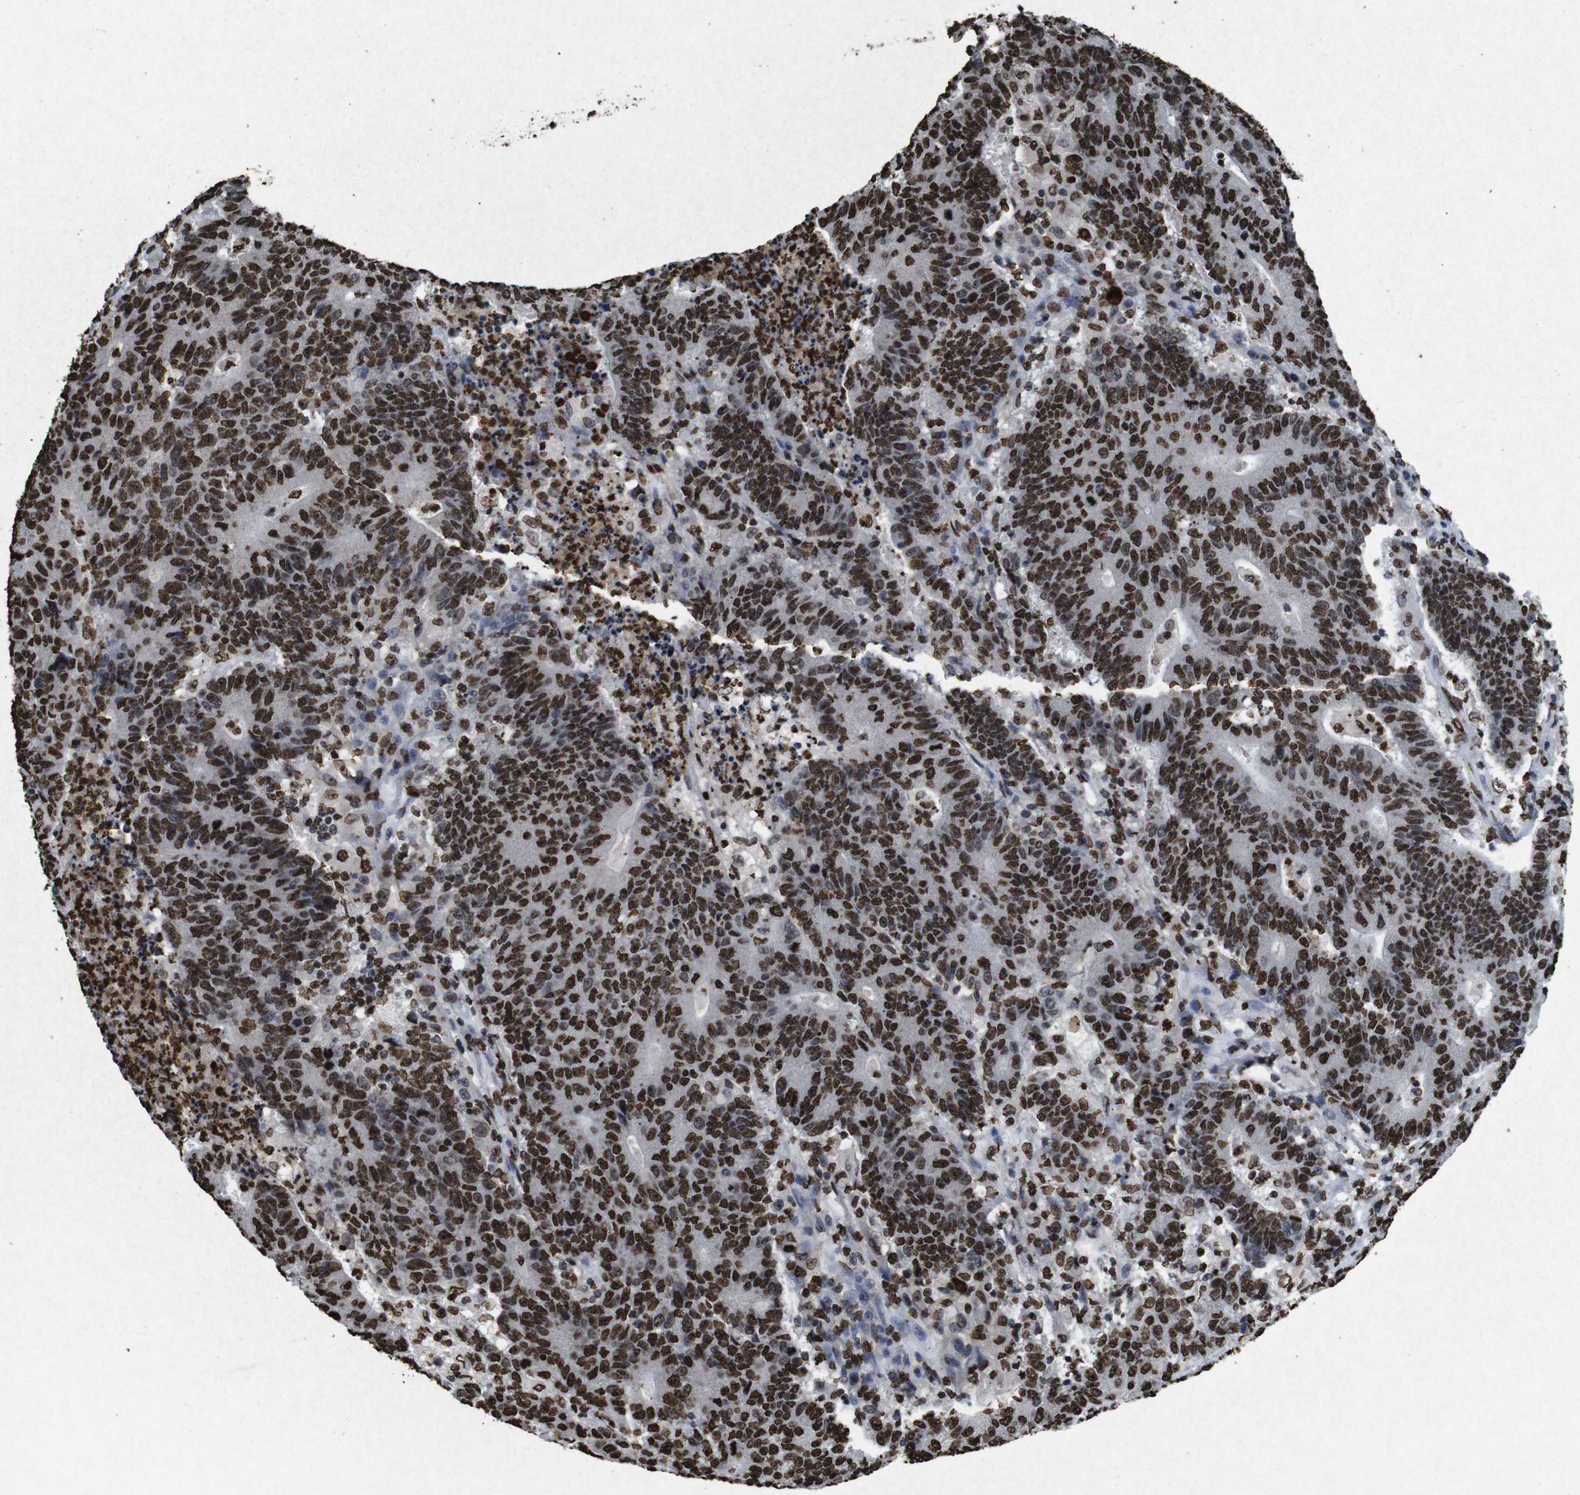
{"staining": {"intensity": "strong", "quantity": ">75%", "location": "nuclear"}, "tissue": "colorectal cancer", "cell_type": "Tumor cells", "image_type": "cancer", "snomed": [{"axis": "morphology", "description": "Normal tissue, NOS"}, {"axis": "morphology", "description": "Adenocarcinoma, NOS"}, {"axis": "topography", "description": "Colon"}], "caption": "Colorectal cancer was stained to show a protein in brown. There is high levels of strong nuclear staining in approximately >75% of tumor cells. (DAB IHC with brightfield microscopy, high magnification).", "gene": "MDM2", "patient": {"sex": "female", "age": 75}}